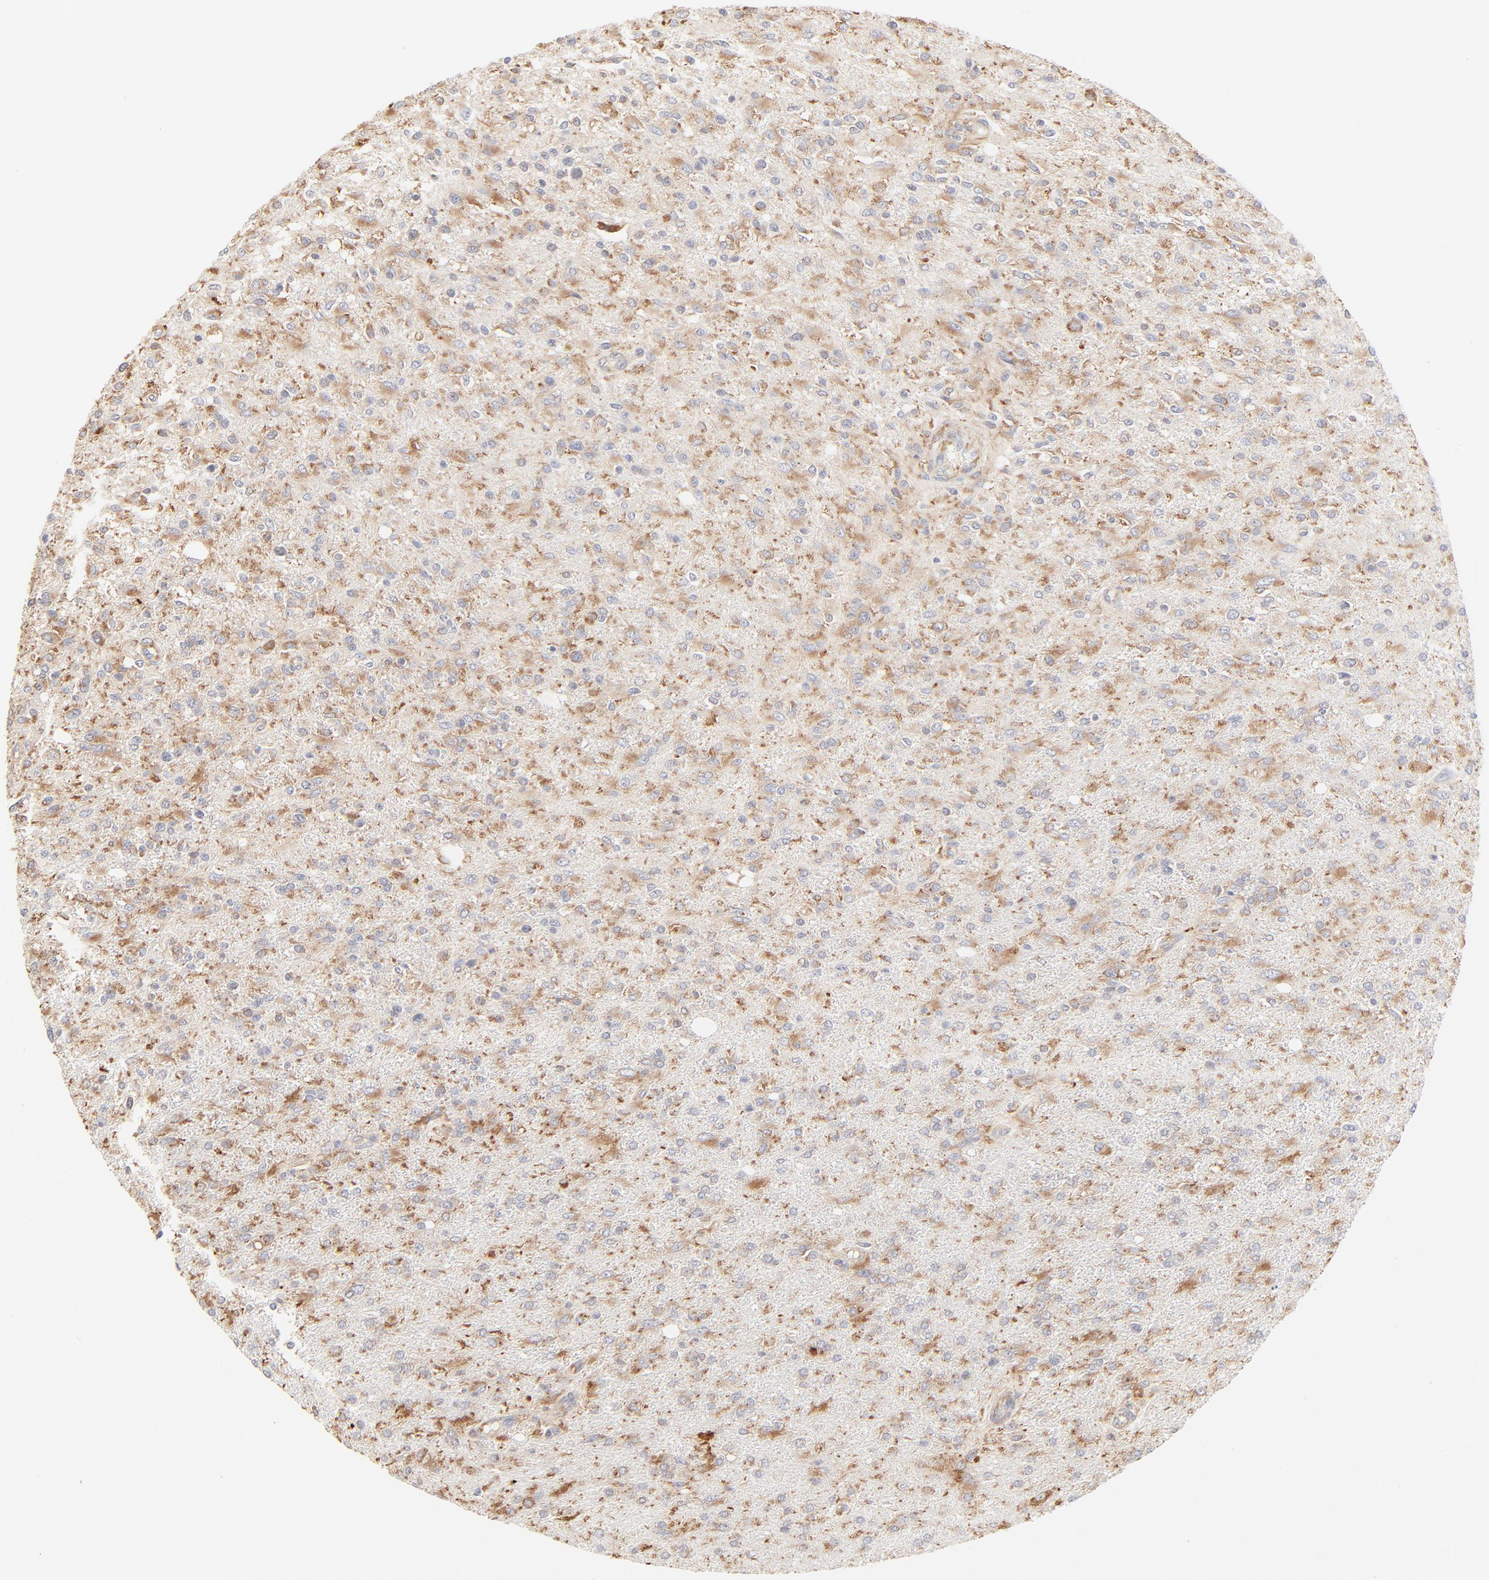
{"staining": {"intensity": "moderate", "quantity": ">75%", "location": "cytoplasmic/membranous"}, "tissue": "glioma", "cell_type": "Tumor cells", "image_type": "cancer", "snomed": [{"axis": "morphology", "description": "Glioma, malignant, High grade"}, {"axis": "topography", "description": "Cerebral cortex"}], "caption": "A high-resolution histopathology image shows immunohistochemistry staining of malignant glioma (high-grade), which demonstrates moderate cytoplasmic/membranous positivity in approximately >75% of tumor cells.", "gene": "RPS20", "patient": {"sex": "male", "age": 76}}